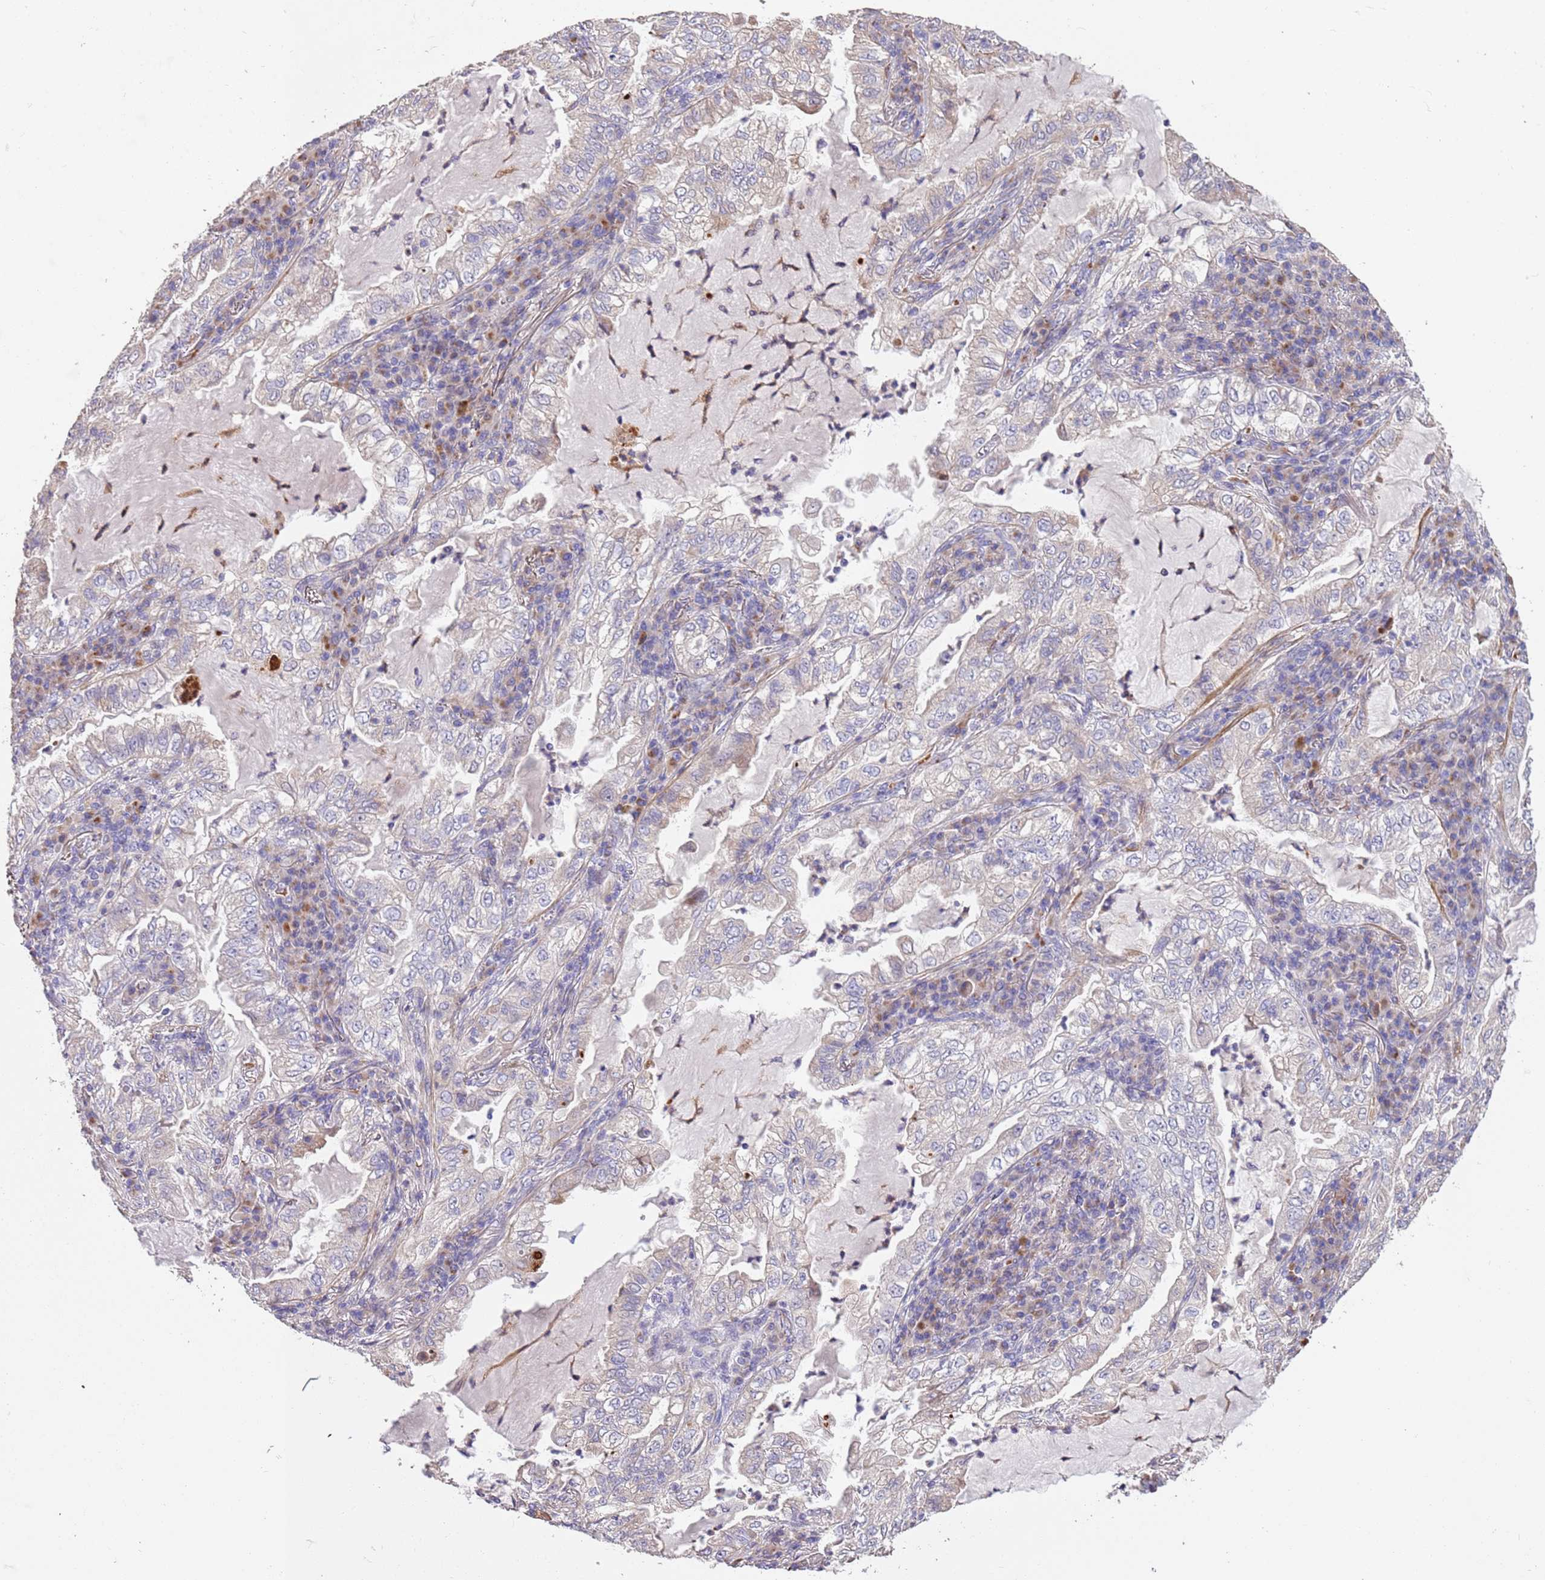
{"staining": {"intensity": "negative", "quantity": "none", "location": "none"}, "tissue": "lung cancer", "cell_type": "Tumor cells", "image_type": "cancer", "snomed": [{"axis": "morphology", "description": "Adenocarcinoma, NOS"}, {"axis": "topography", "description": "Lung"}], "caption": "Lung adenocarcinoma was stained to show a protein in brown. There is no significant staining in tumor cells.", "gene": "PIGA", "patient": {"sex": "female", "age": 73}}